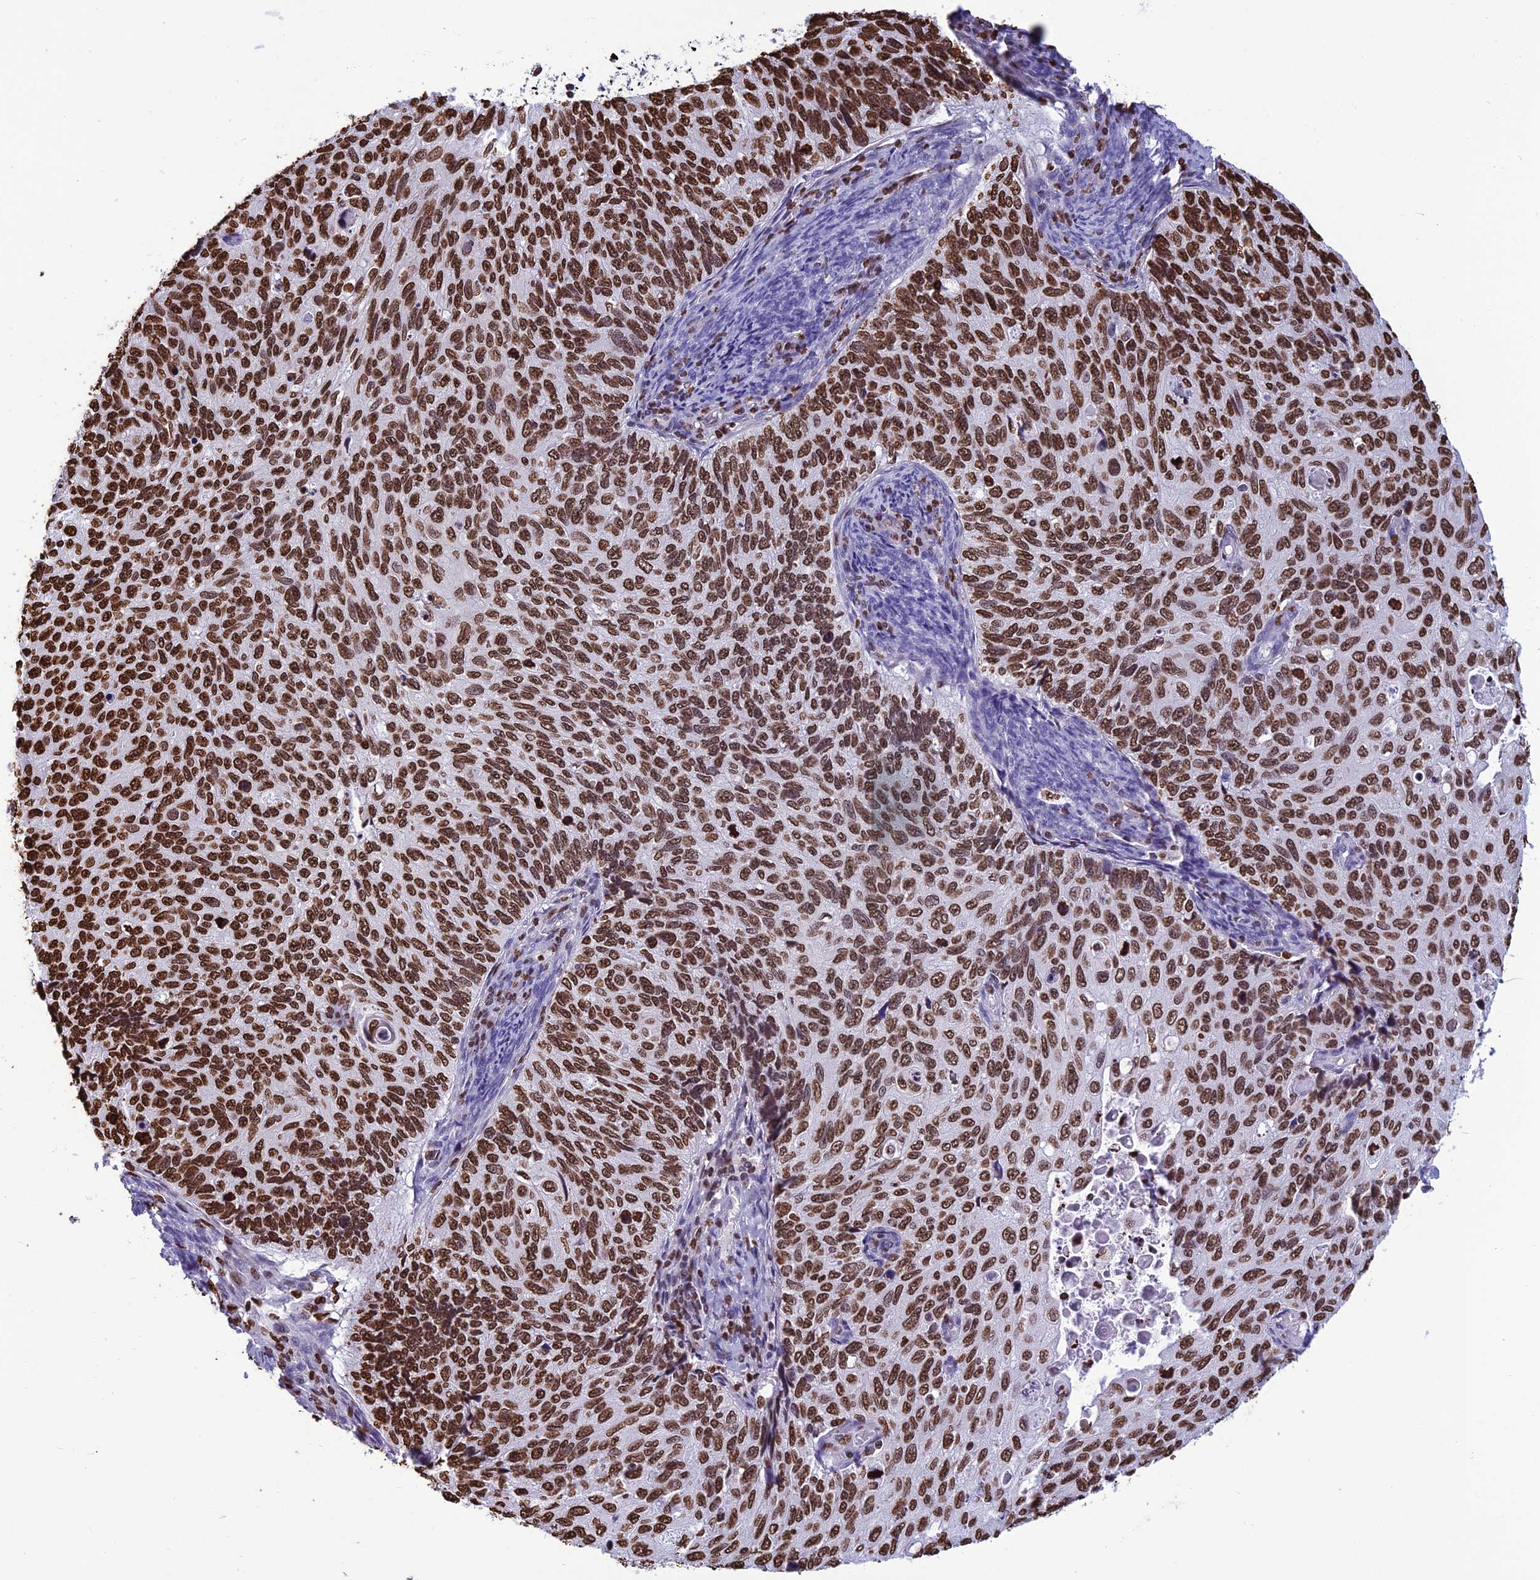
{"staining": {"intensity": "strong", "quantity": ">75%", "location": "nuclear"}, "tissue": "cervical cancer", "cell_type": "Tumor cells", "image_type": "cancer", "snomed": [{"axis": "morphology", "description": "Squamous cell carcinoma, NOS"}, {"axis": "topography", "description": "Cervix"}], "caption": "Immunohistochemistry (IHC) (DAB) staining of cervical squamous cell carcinoma exhibits strong nuclear protein expression in about >75% of tumor cells. The staining was performed using DAB to visualize the protein expression in brown, while the nuclei were stained in blue with hematoxylin (Magnification: 20x).", "gene": "AKAP17A", "patient": {"sex": "female", "age": 70}}